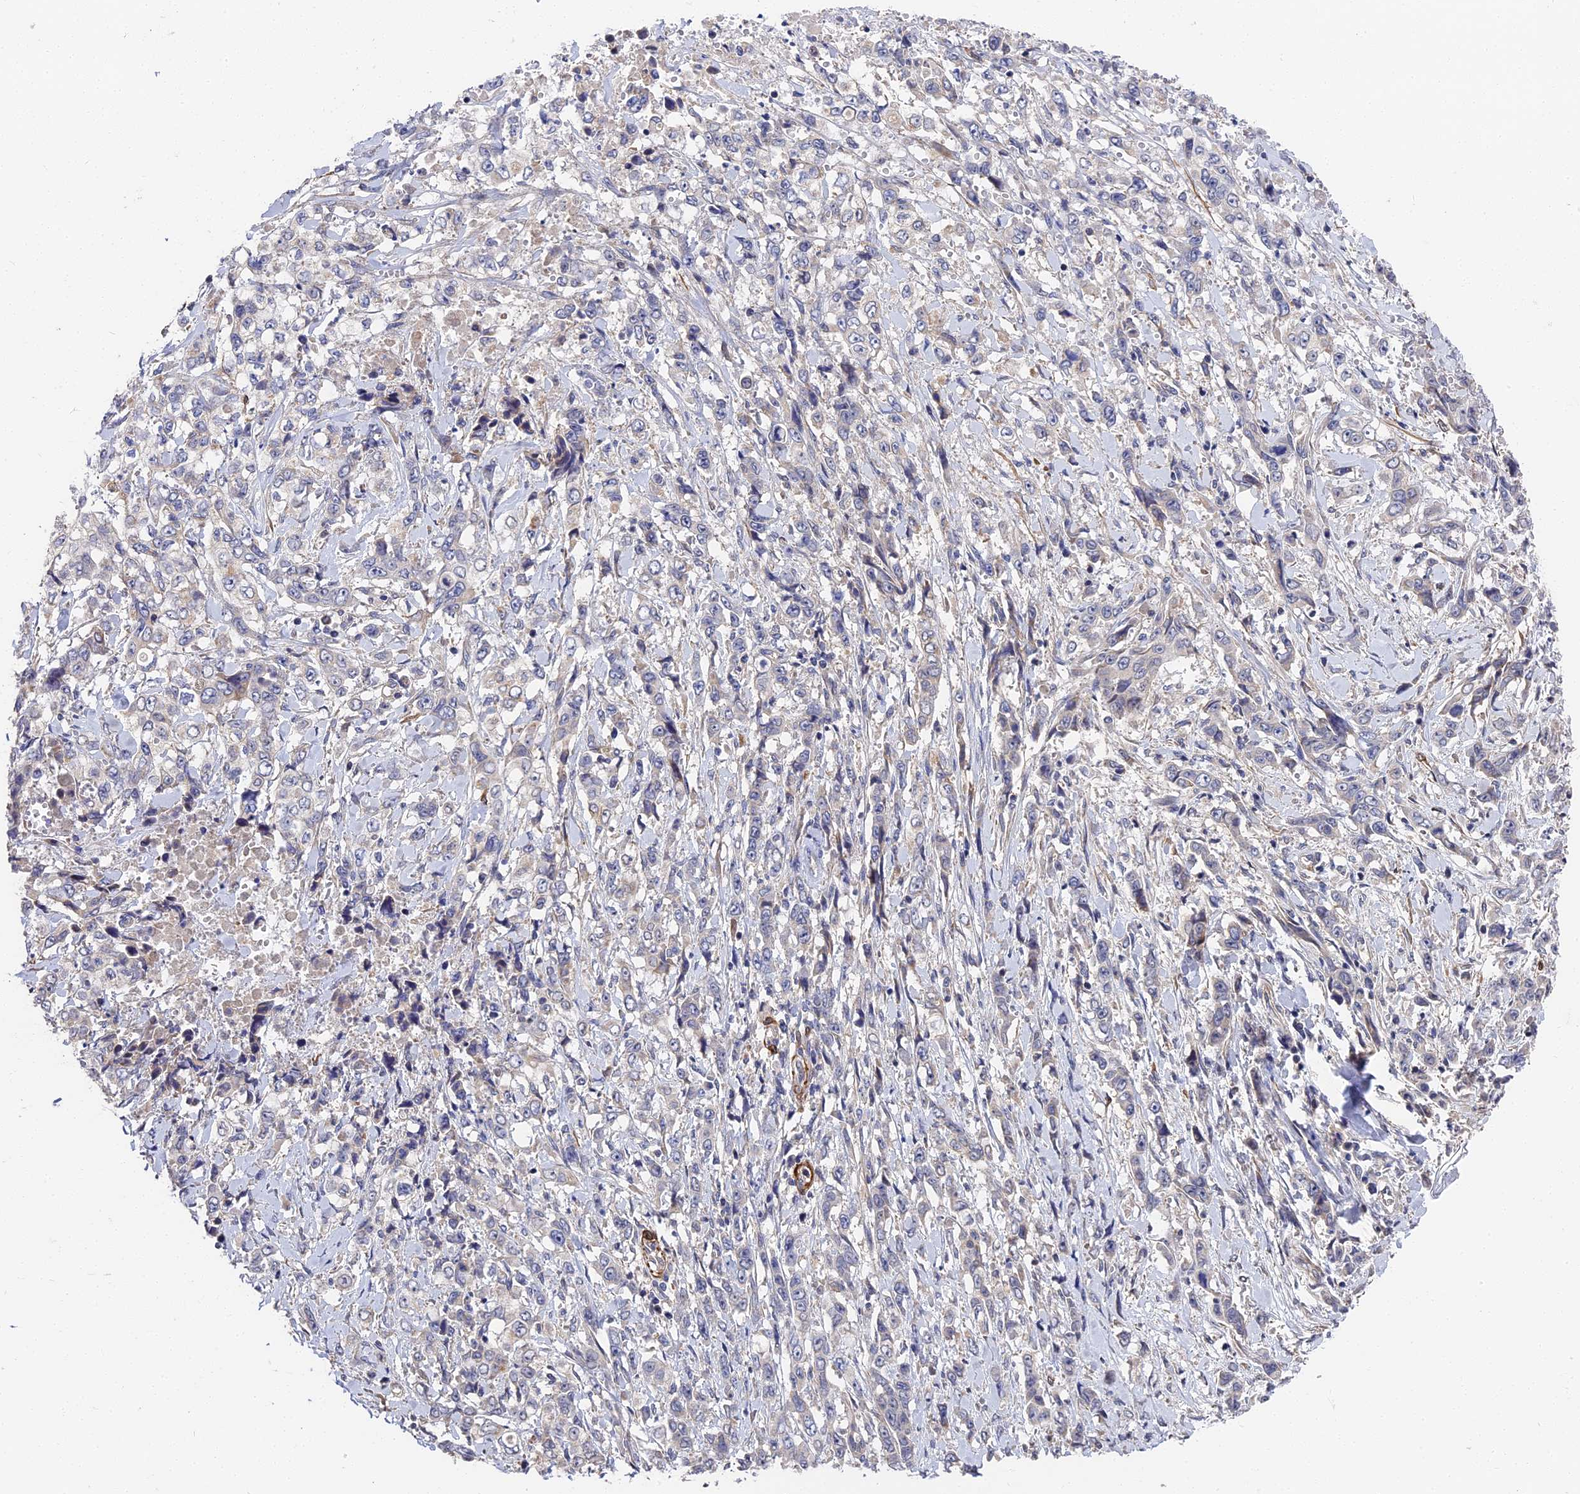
{"staining": {"intensity": "negative", "quantity": "none", "location": "none"}, "tissue": "stomach cancer", "cell_type": "Tumor cells", "image_type": "cancer", "snomed": [{"axis": "morphology", "description": "Adenocarcinoma, NOS"}, {"axis": "topography", "description": "Stomach, upper"}], "caption": "Adenocarcinoma (stomach) stained for a protein using IHC displays no expression tumor cells.", "gene": "CCDC113", "patient": {"sex": "male", "age": 62}}